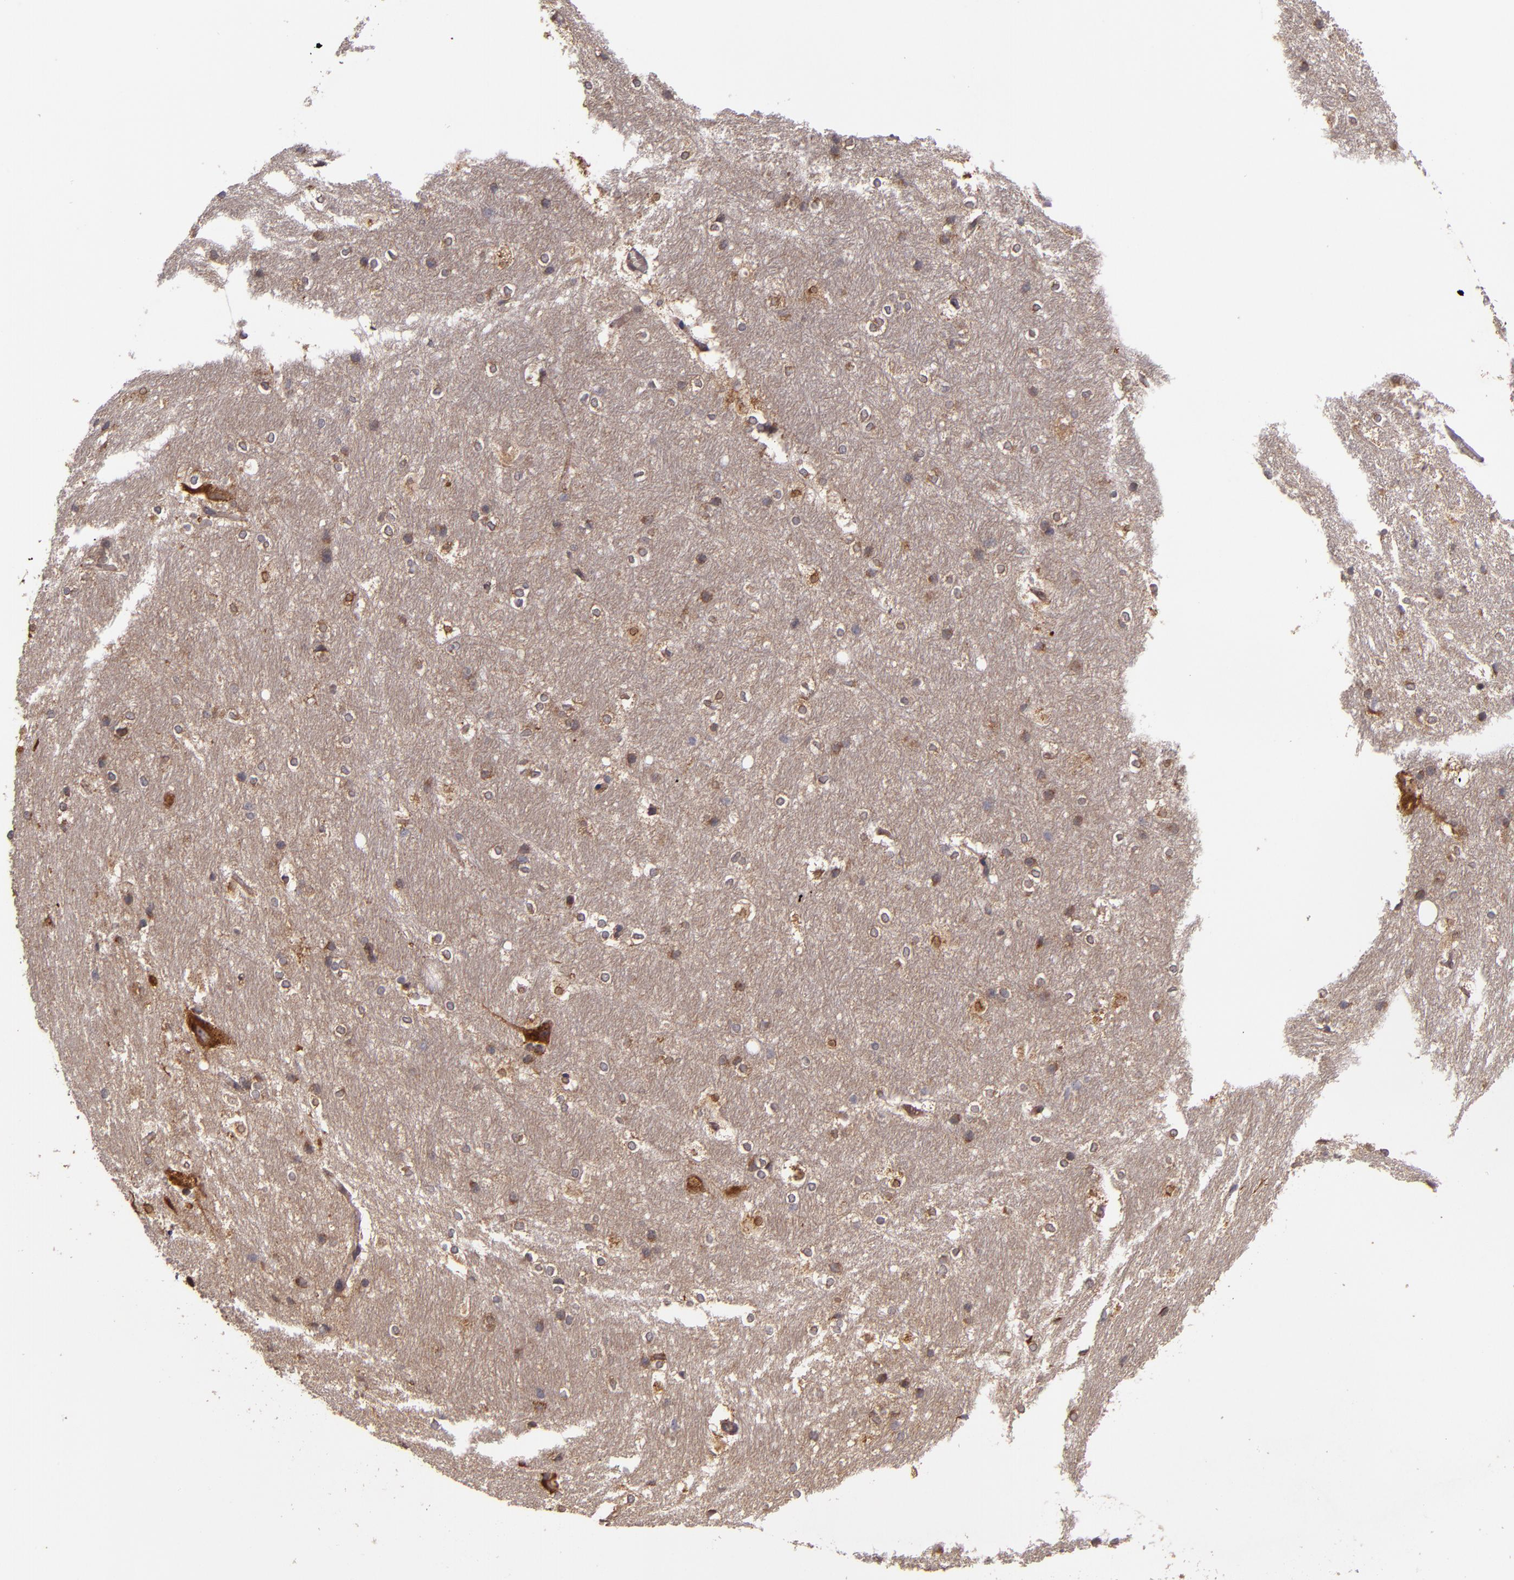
{"staining": {"intensity": "negative", "quantity": "none", "location": "none"}, "tissue": "hippocampus", "cell_type": "Glial cells", "image_type": "normal", "snomed": [{"axis": "morphology", "description": "Normal tissue, NOS"}, {"axis": "topography", "description": "Hippocampus"}], "caption": "Normal hippocampus was stained to show a protein in brown. There is no significant positivity in glial cells. (Stains: DAB immunohistochemistry with hematoxylin counter stain, Microscopy: brightfield microscopy at high magnification).", "gene": "PRAF2", "patient": {"sex": "female", "age": 19}}